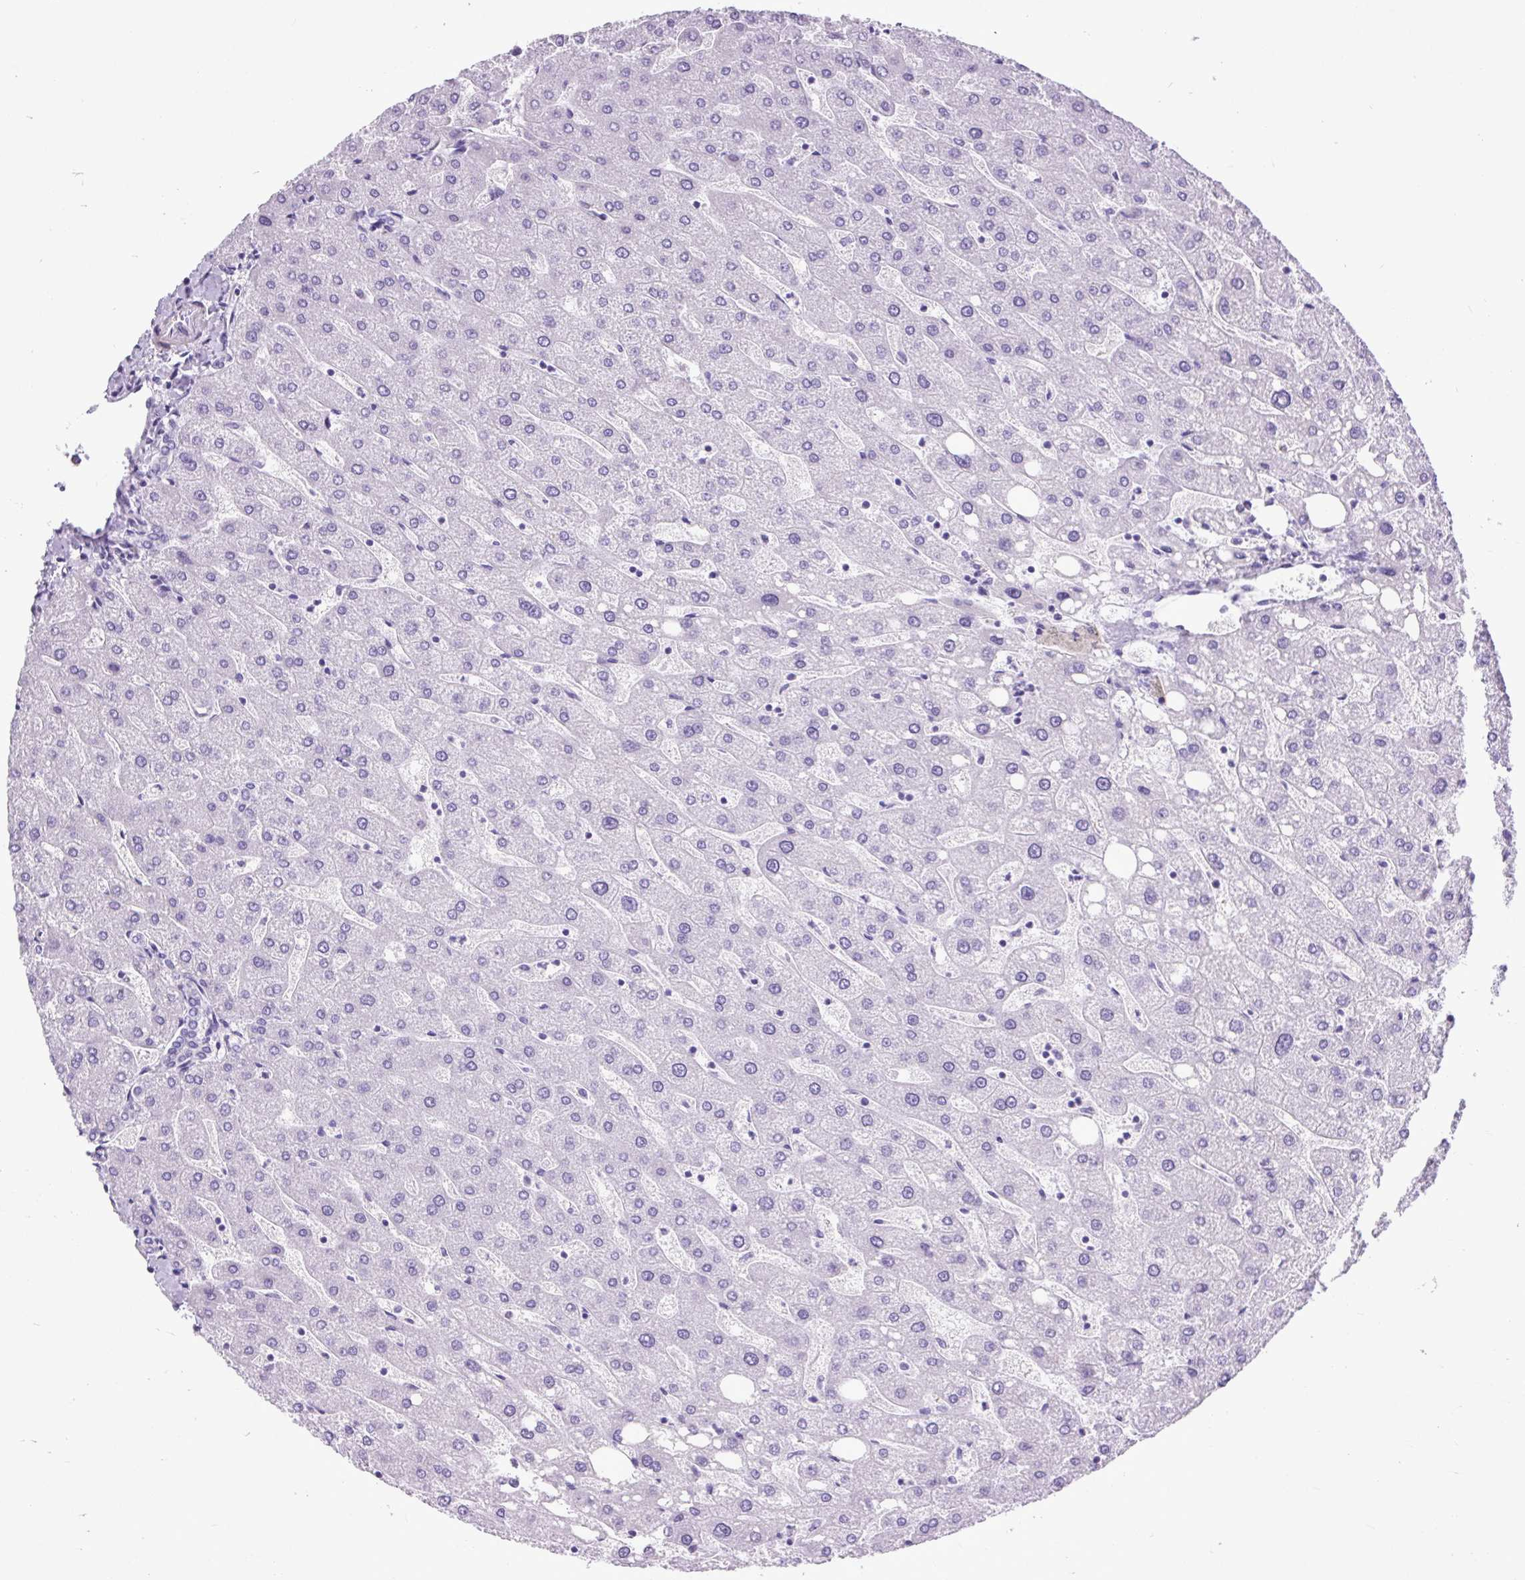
{"staining": {"intensity": "negative", "quantity": "none", "location": "none"}, "tissue": "liver", "cell_type": "Cholangiocytes", "image_type": "normal", "snomed": [{"axis": "morphology", "description": "Normal tissue, NOS"}, {"axis": "topography", "description": "Liver"}], "caption": "IHC of normal human liver shows no expression in cholangiocytes.", "gene": "DPP6", "patient": {"sex": "male", "age": 67}}